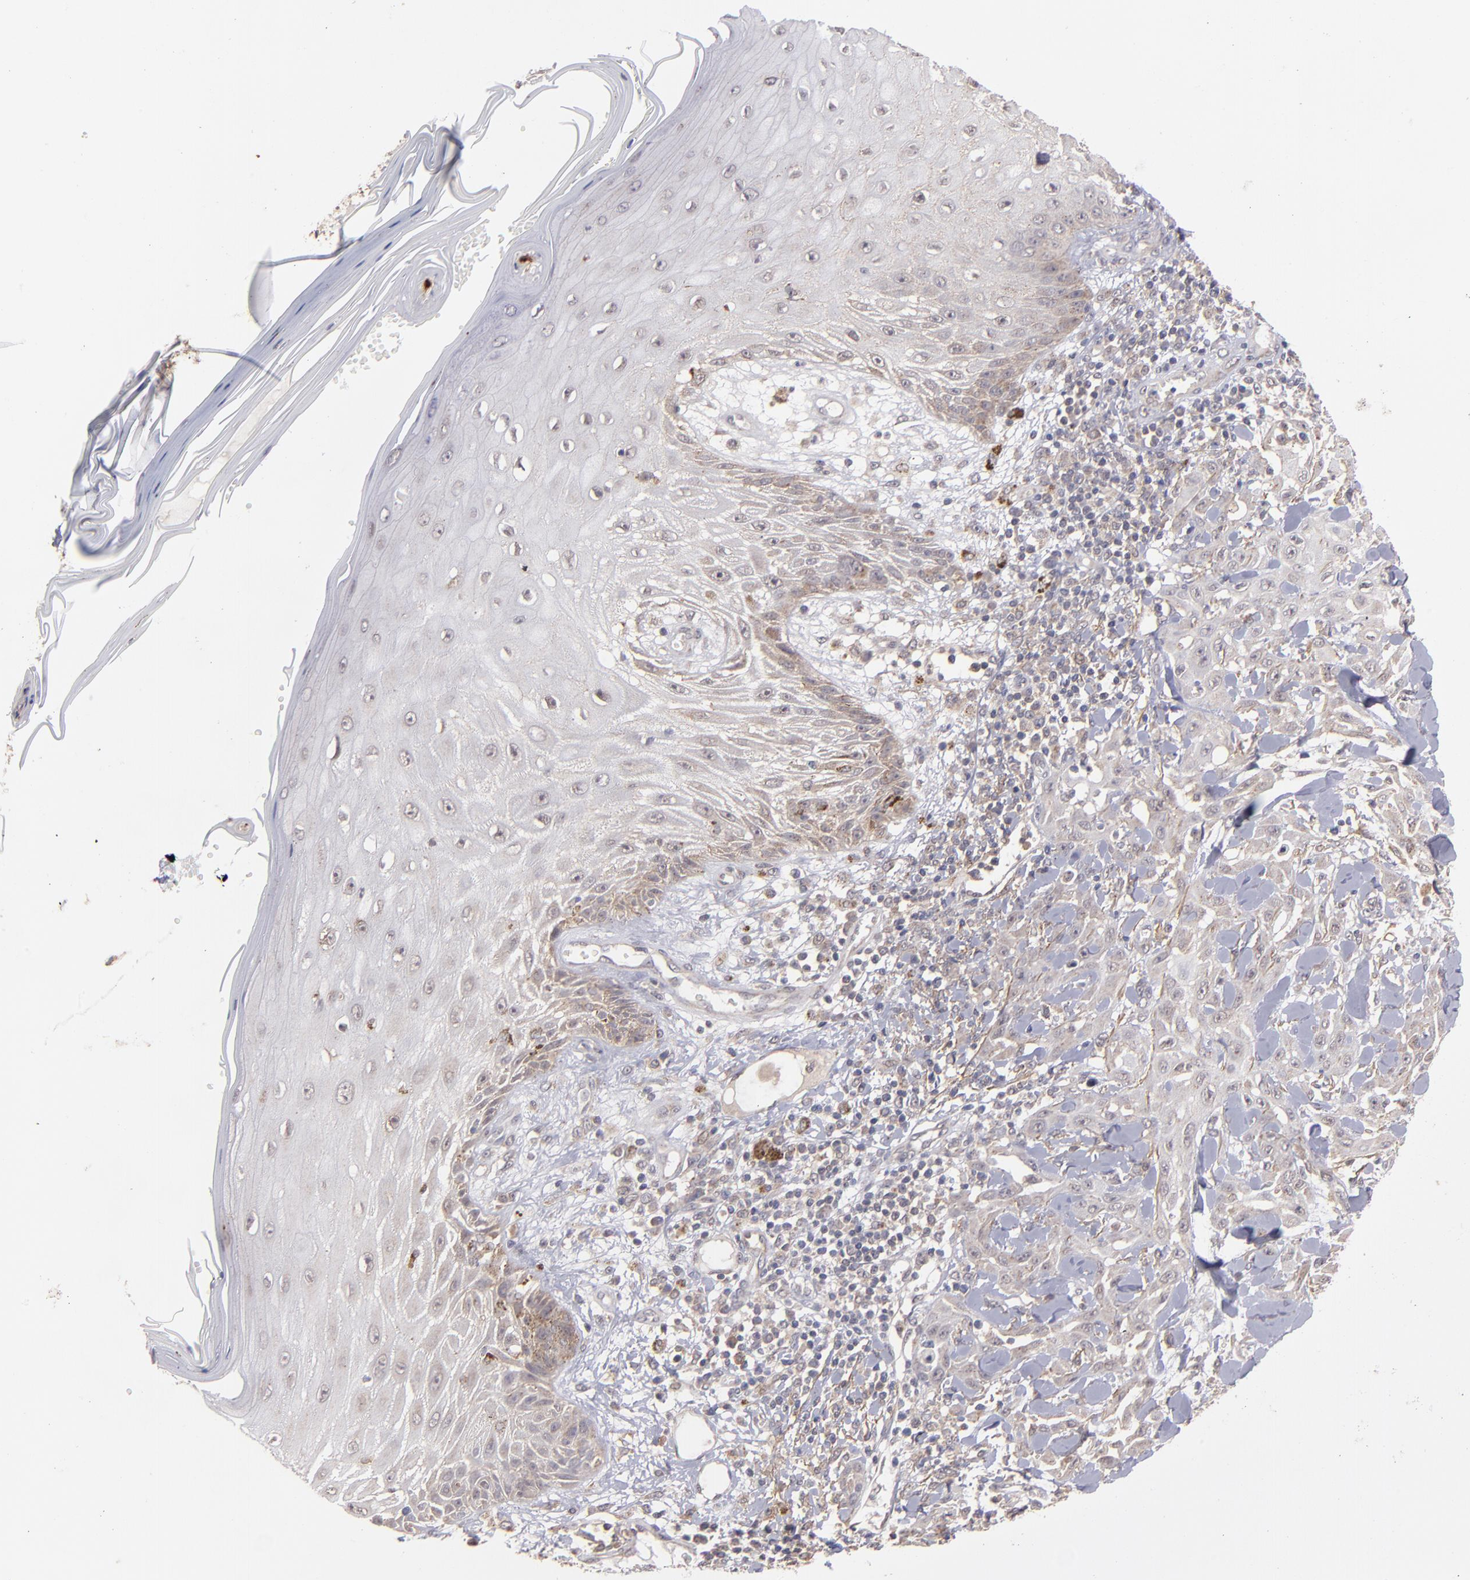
{"staining": {"intensity": "weak", "quantity": "<25%", "location": "cytoplasmic/membranous"}, "tissue": "skin cancer", "cell_type": "Tumor cells", "image_type": "cancer", "snomed": [{"axis": "morphology", "description": "Squamous cell carcinoma, NOS"}, {"axis": "topography", "description": "Skin"}], "caption": "Immunohistochemistry of human skin cancer reveals no expression in tumor cells.", "gene": "ZFYVE1", "patient": {"sex": "male", "age": 24}}